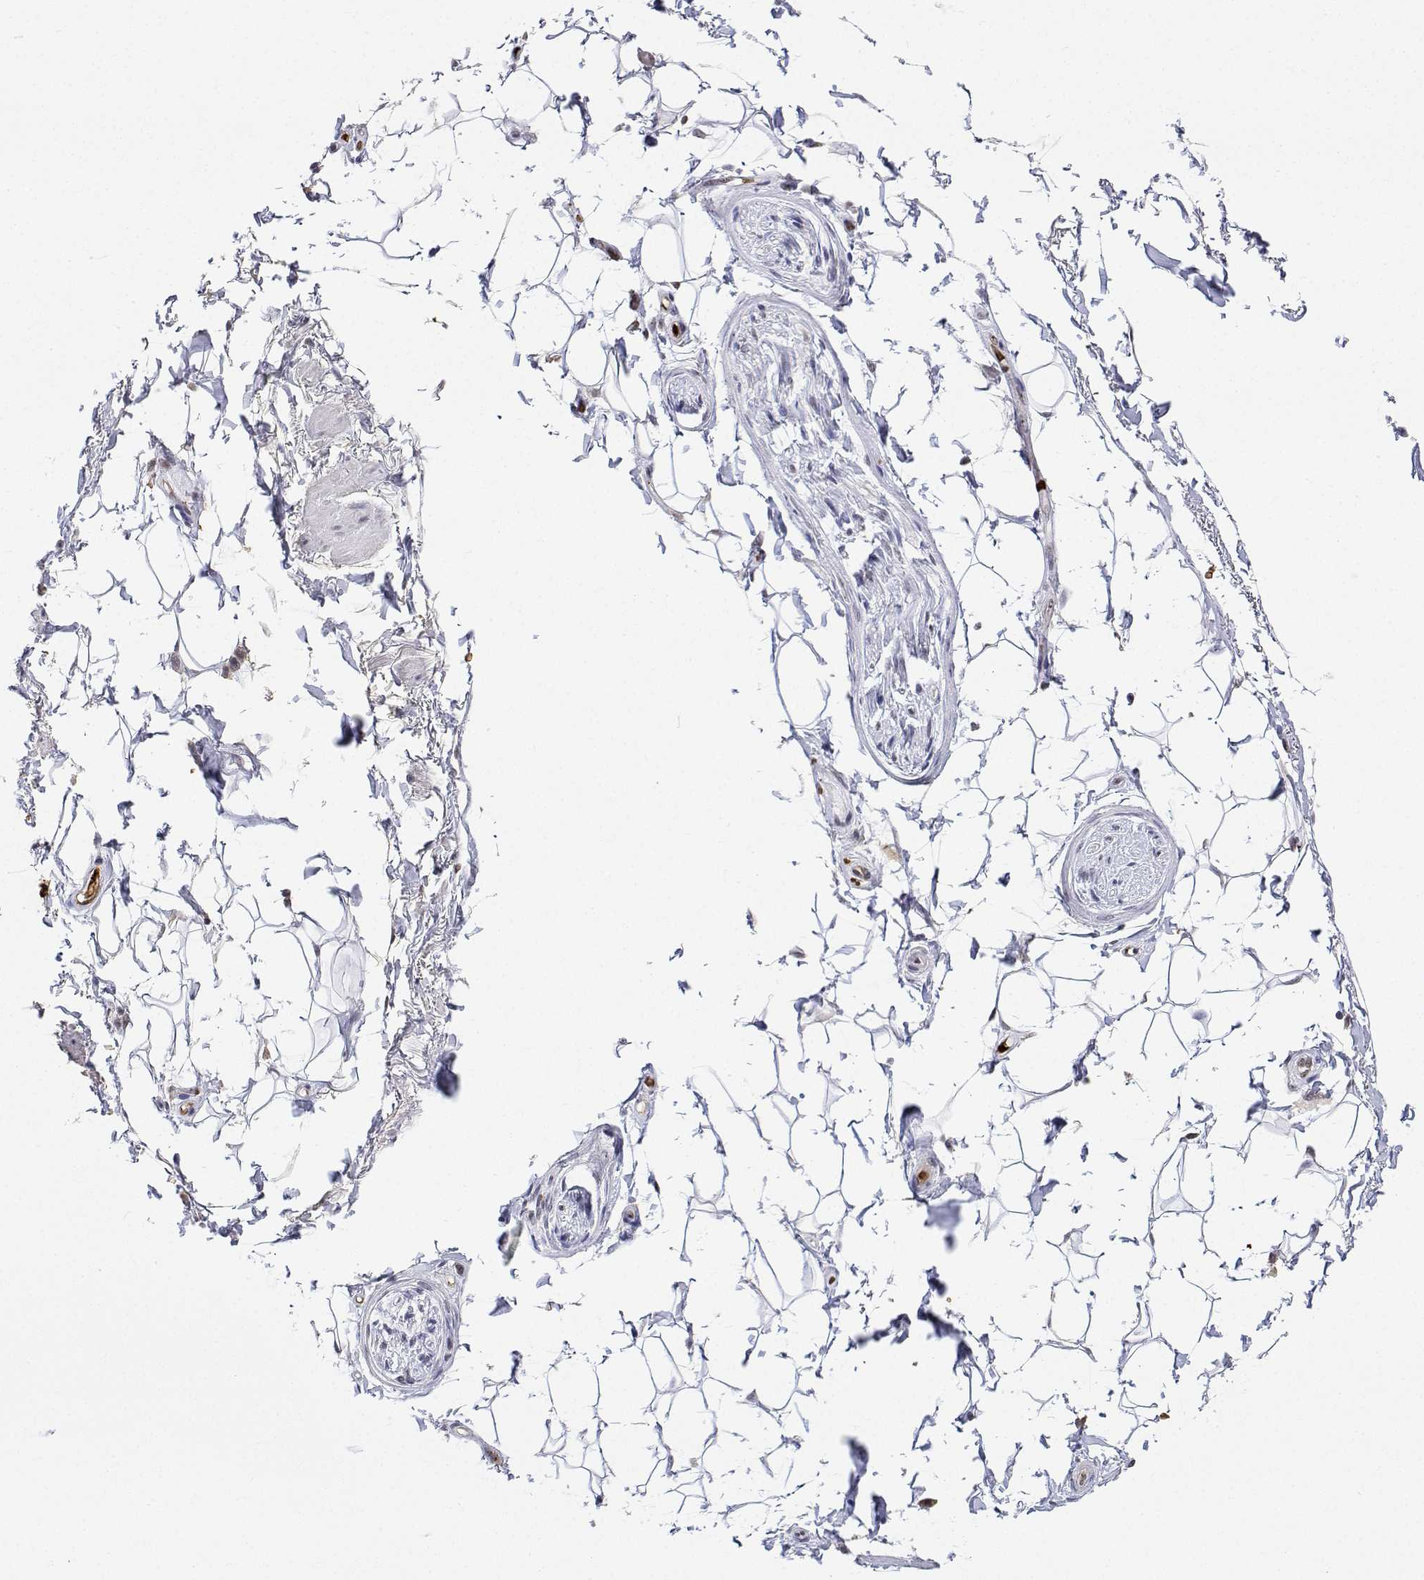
{"staining": {"intensity": "moderate", "quantity": "<25%", "location": "nuclear"}, "tissue": "adipose tissue", "cell_type": "Adipocytes", "image_type": "normal", "snomed": [{"axis": "morphology", "description": "Normal tissue, NOS"}, {"axis": "topography", "description": "Anal"}, {"axis": "topography", "description": "Peripheral nerve tissue"}], "caption": "Adipose tissue stained with a brown dye reveals moderate nuclear positive staining in approximately <25% of adipocytes.", "gene": "ADAR", "patient": {"sex": "male", "age": 51}}